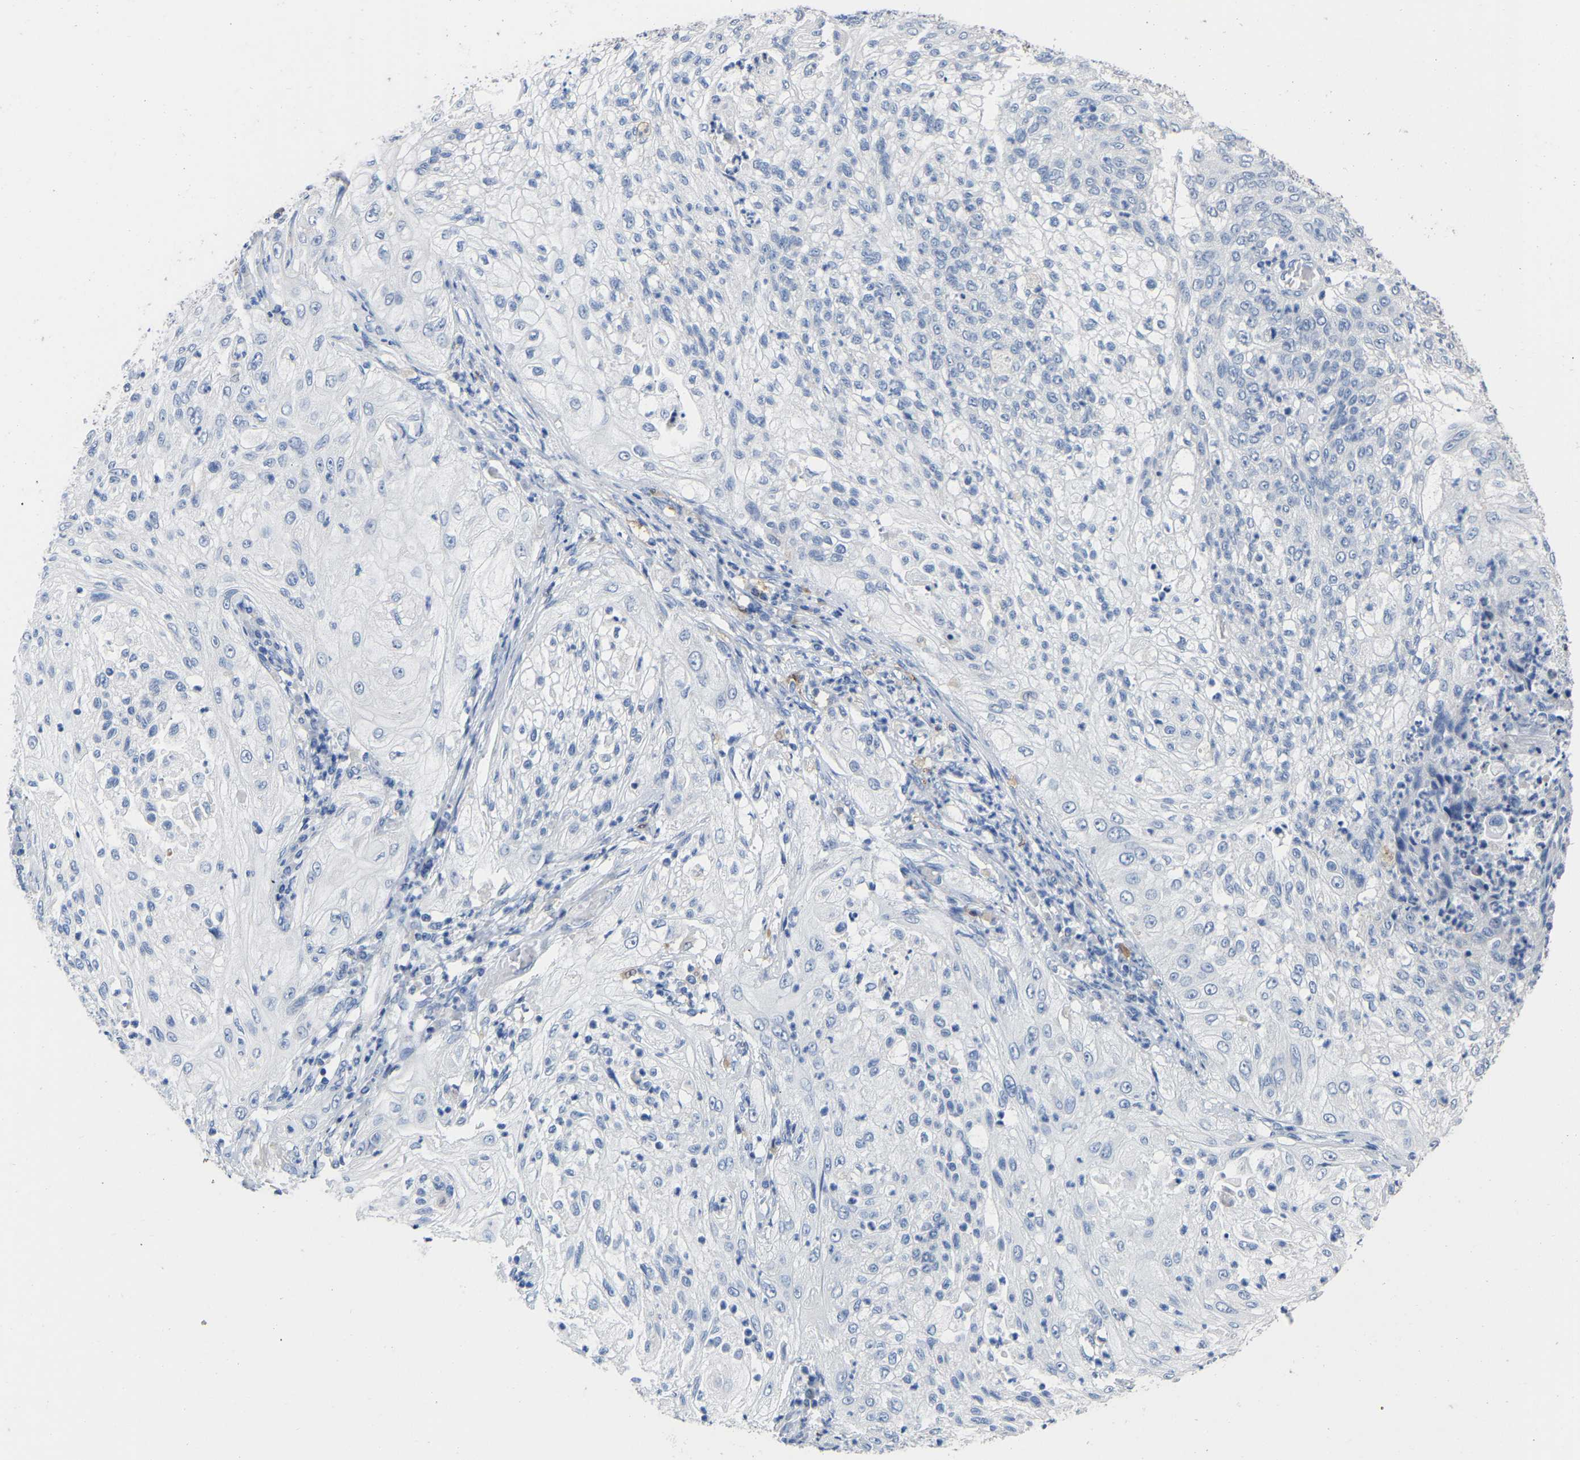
{"staining": {"intensity": "negative", "quantity": "none", "location": "none"}, "tissue": "lung cancer", "cell_type": "Tumor cells", "image_type": "cancer", "snomed": [{"axis": "morphology", "description": "Inflammation, NOS"}, {"axis": "morphology", "description": "Squamous cell carcinoma, NOS"}, {"axis": "topography", "description": "Lymph node"}, {"axis": "topography", "description": "Soft tissue"}, {"axis": "topography", "description": "Lung"}], "caption": "Tumor cells are negative for protein expression in human lung squamous cell carcinoma.", "gene": "ULBP2", "patient": {"sex": "male", "age": 66}}